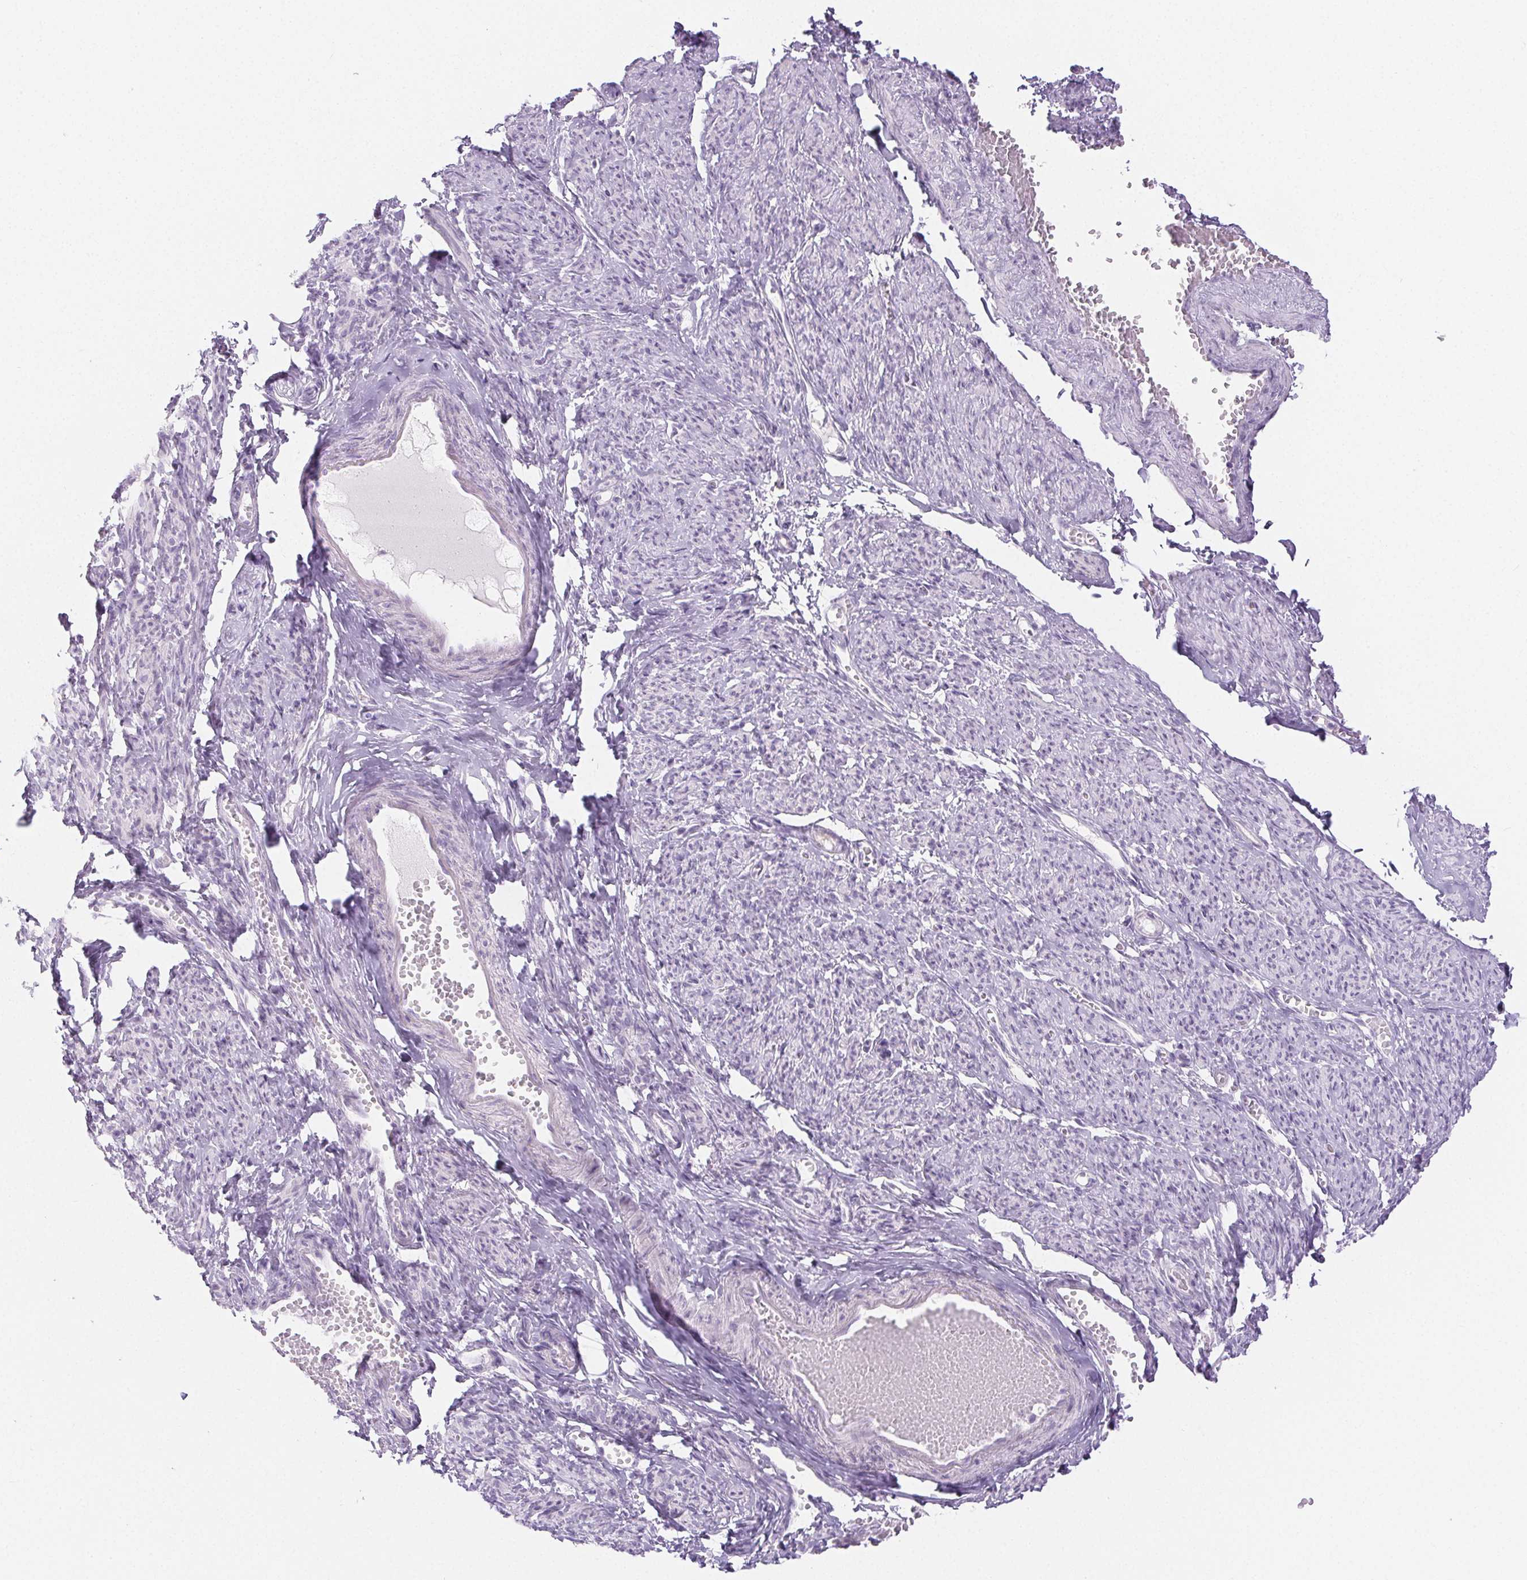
{"staining": {"intensity": "negative", "quantity": "none", "location": "none"}, "tissue": "smooth muscle", "cell_type": "Smooth muscle cells", "image_type": "normal", "snomed": [{"axis": "morphology", "description": "Normal tissue, NOS"}, {"axis": "topography", "description": "Smooth muscle"}], "caption": "This is an immunohistochemistry (IHC) histopathology image of normal smooth muscle. There is no staining in smooth muscle cells.", "gene": "PI3", "patient": {"sex": "female", "age": 65}}